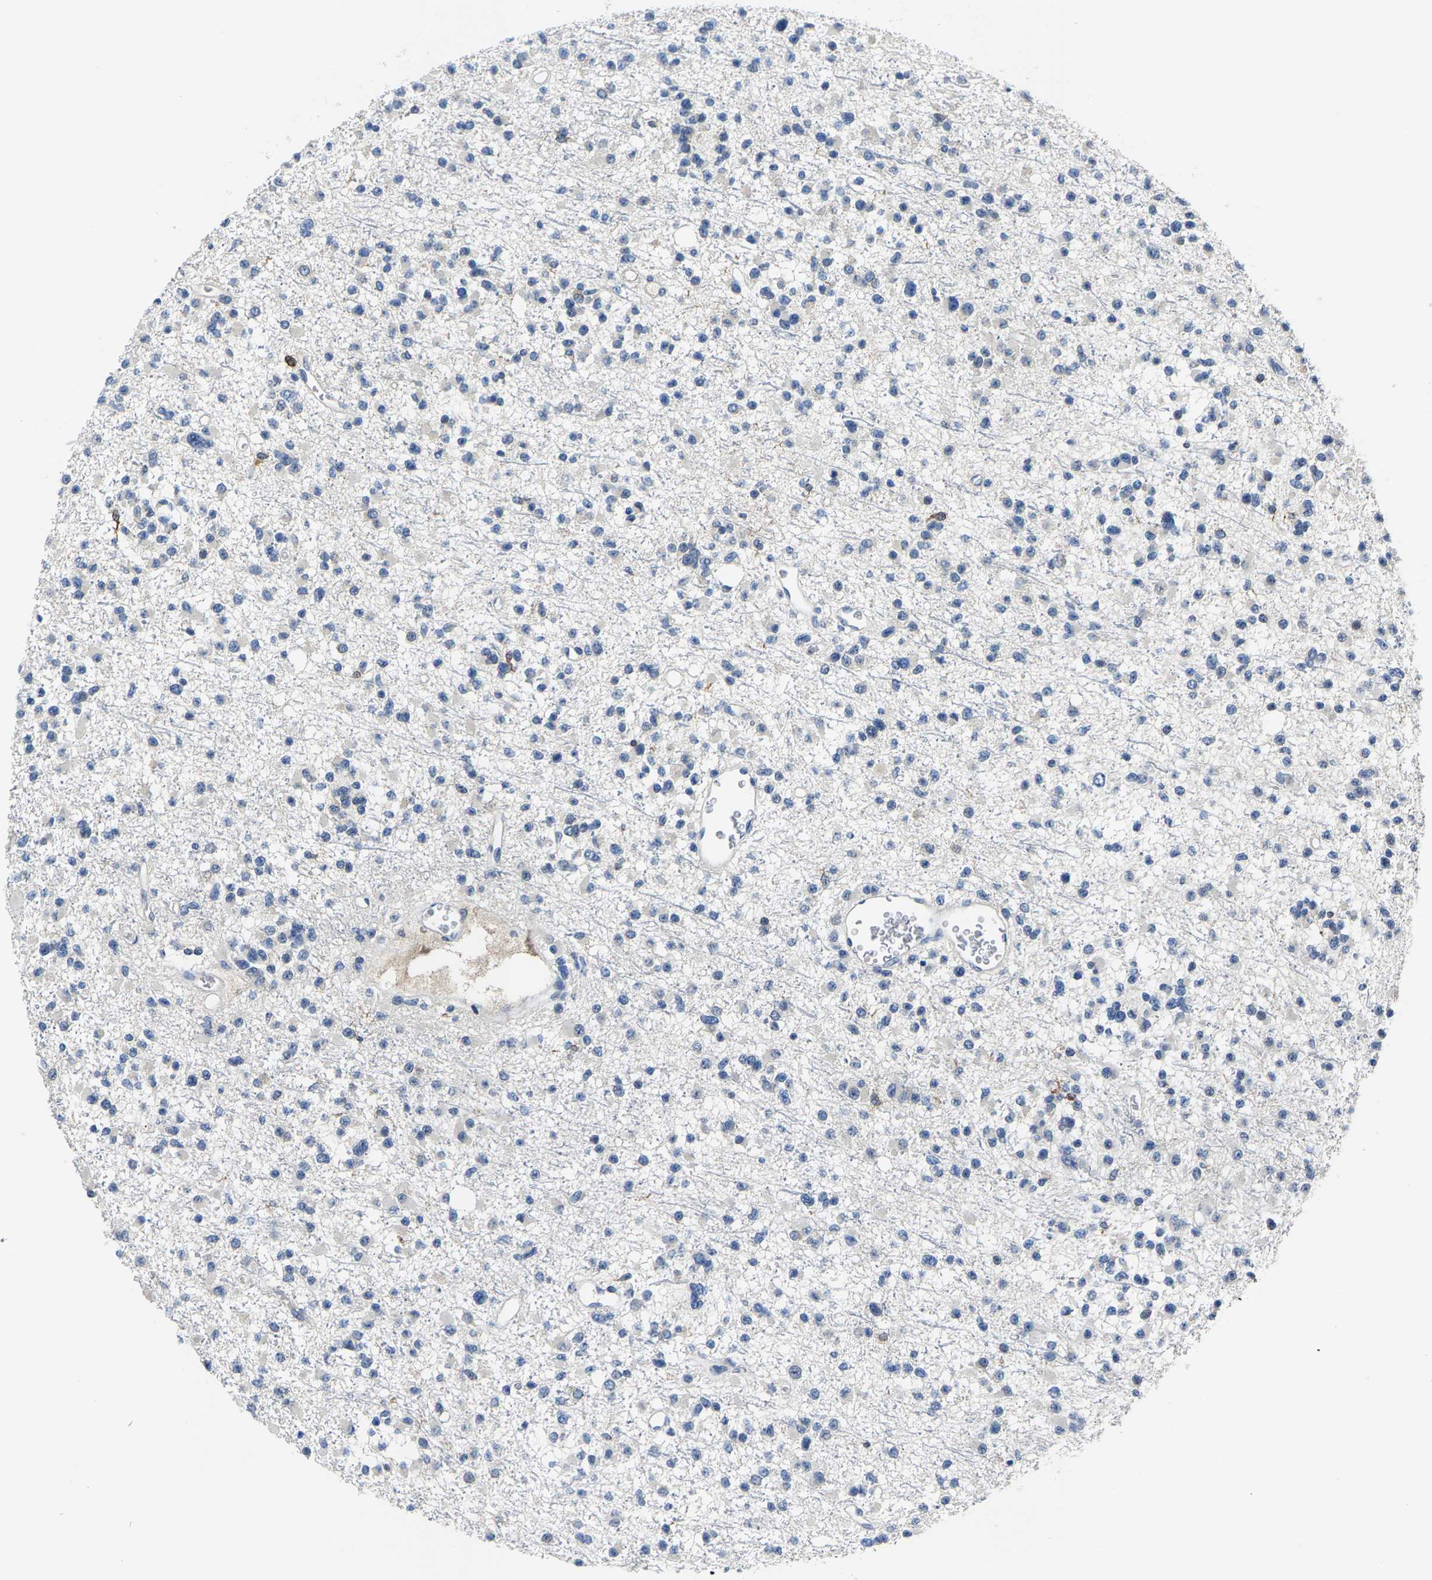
{"staining": {"intensity": "negative", "quantity": "none", "location": "none"}, "tissue": "glioma", "cell_type": "Tumor cells", "image_type": "cancer", "snomed": [{"axis": "morphology", "description": "Glioma, malignant, Low grade"}, {"axis": "topography", "description": "Brain"}], "caption": "An immunohistochemistry (IHC) image of glioma is shown. There is no staining in tumor cells of glioma. (Immunohistochemistry (ihc), brightfield microscopy, high magnification).", "gene": "AGBL3", "patient": {"sex": "female", "age": 22}}